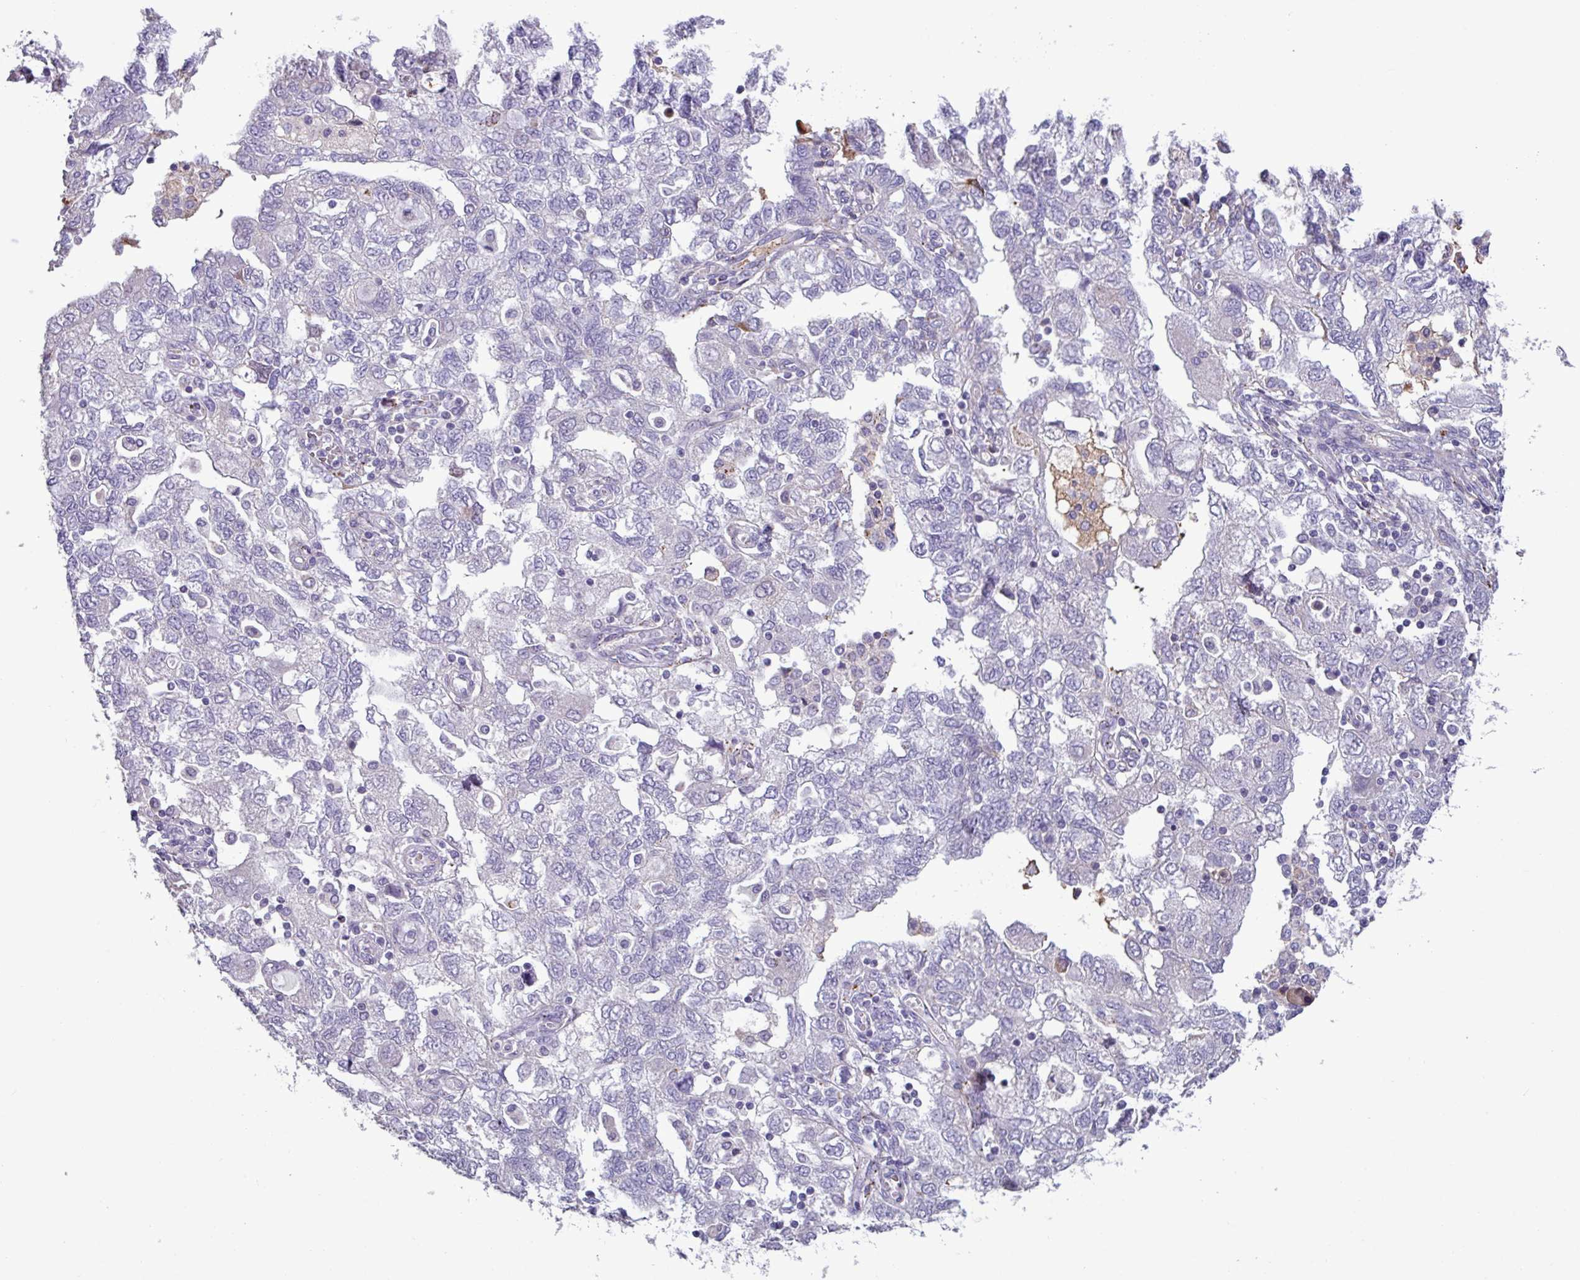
{"staining": {"intensity": "moderate", "quantity": "25%-75%", "location": "nuclear"}, "tissue": "ovarian cancer", "cell_type": "Tumor cells", "image_type": "cancer", "snomed": [{"axis": "morphology", "description": "Carcinoma, NOS"}, {"axis": "morphology", "description": "Cystadenocarcinoma, serous, NOS"}, {"axis": "topography", "description": "Ovary"}], "caption": "Ovarian carcinoma stained with immunohistochemistry (IHC) shows moderate nuclear staining in about 25%-75% of tumor cells. The staining was performed using DAB, with brown indicating positive protein expression. Nuclei are stained blue with hematoxylin.", "gene": "PLIN2", "patient": {"sex": "female", "age": 69}}